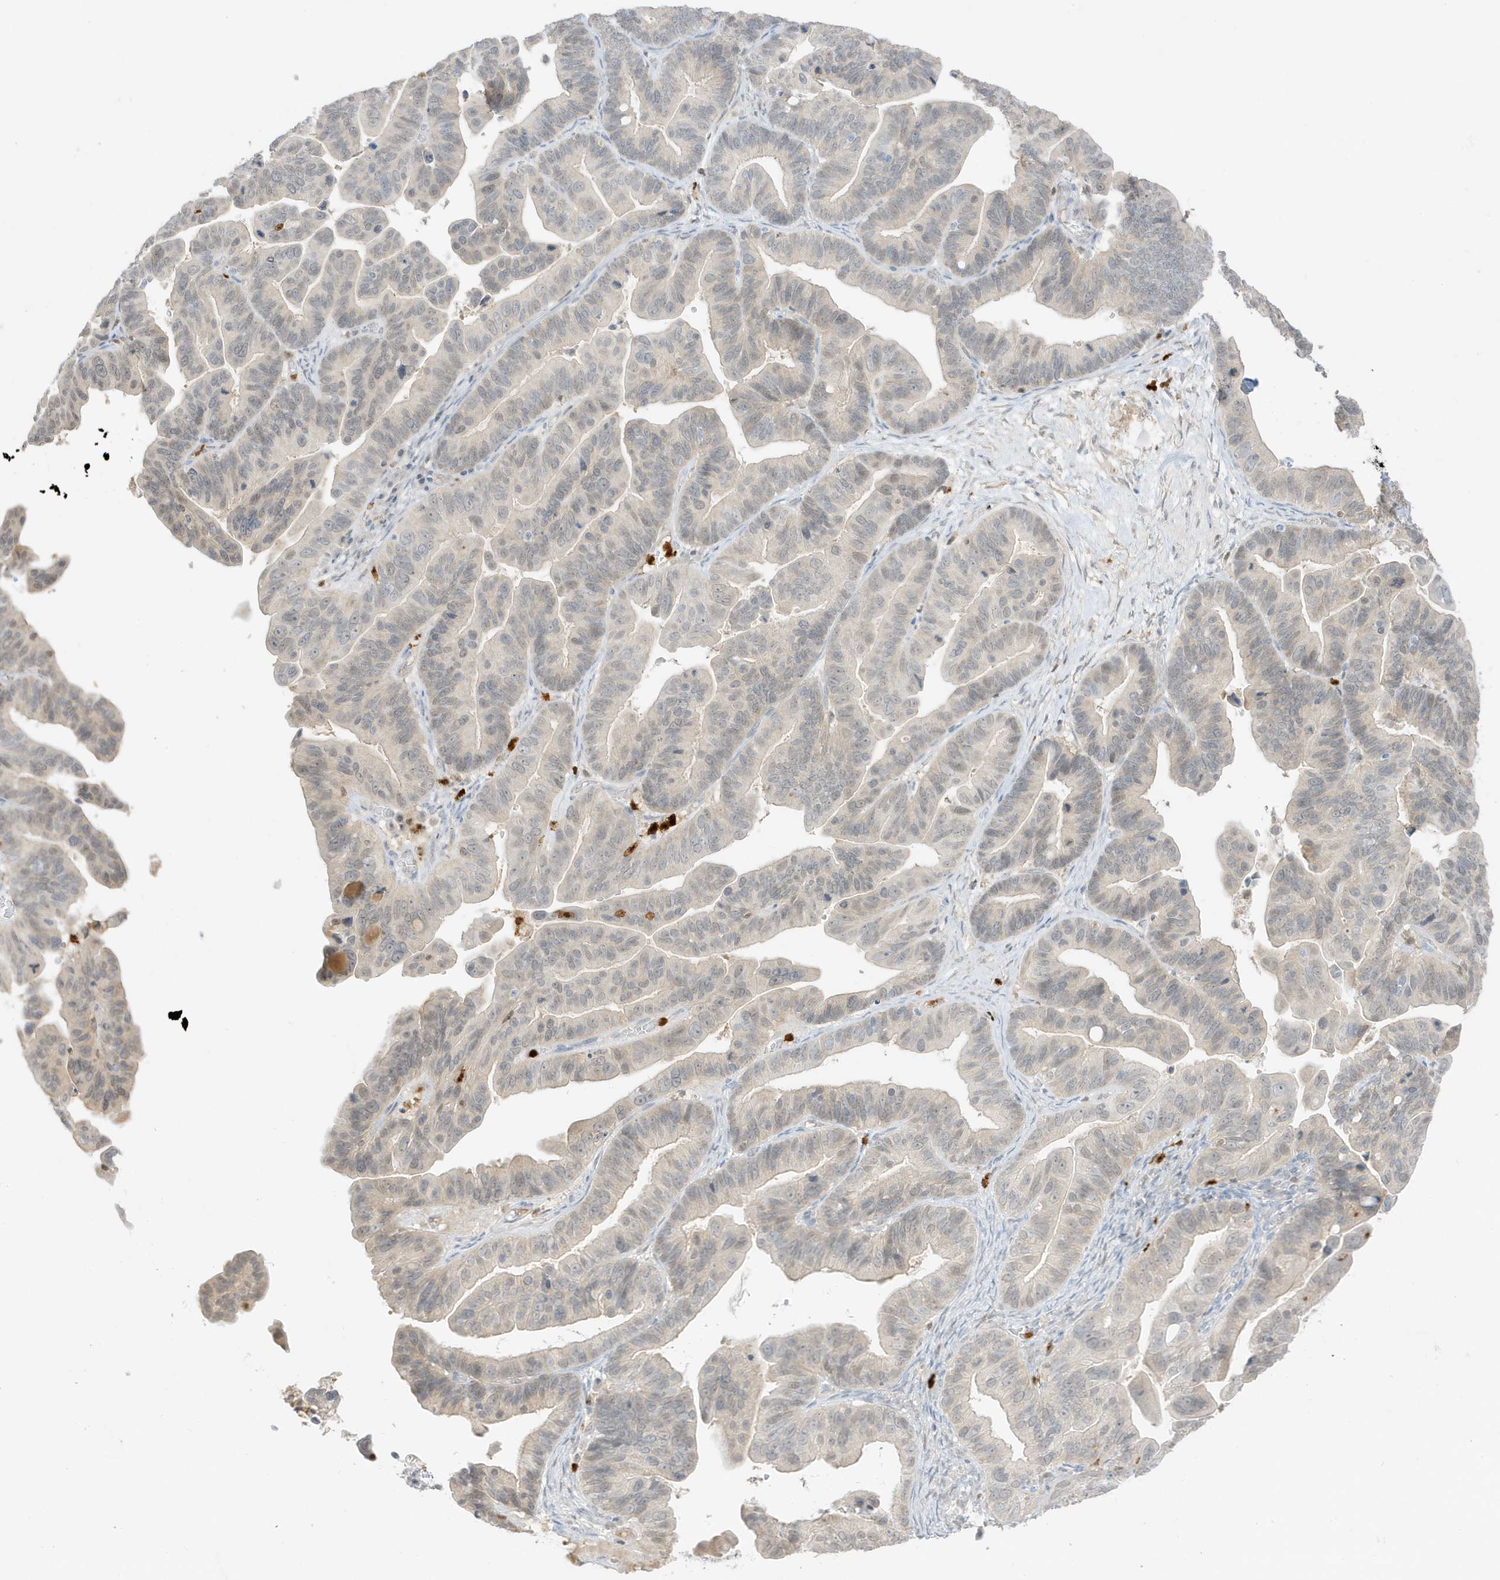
{"staining": {"intensity": "weak", "quantity": "<25%", "location": "nuclear"}, "tissue": "ovarian cancer", "cell_type": "Tumor cells", "image_type": "cancer", "snomed": [{"axis": "morphology", "description": "Cystadenocarcinoma, serous, NOS"}, {"axis": "topography", "description": "Ovary"}], "caption": "Immunohistochemistry (IHC) image of human ovarian cancer stained for a protein (brown), which displays no staining in tumor cells.", "gene": "GCA", "patient": {"sex": "female", "age": 56}}